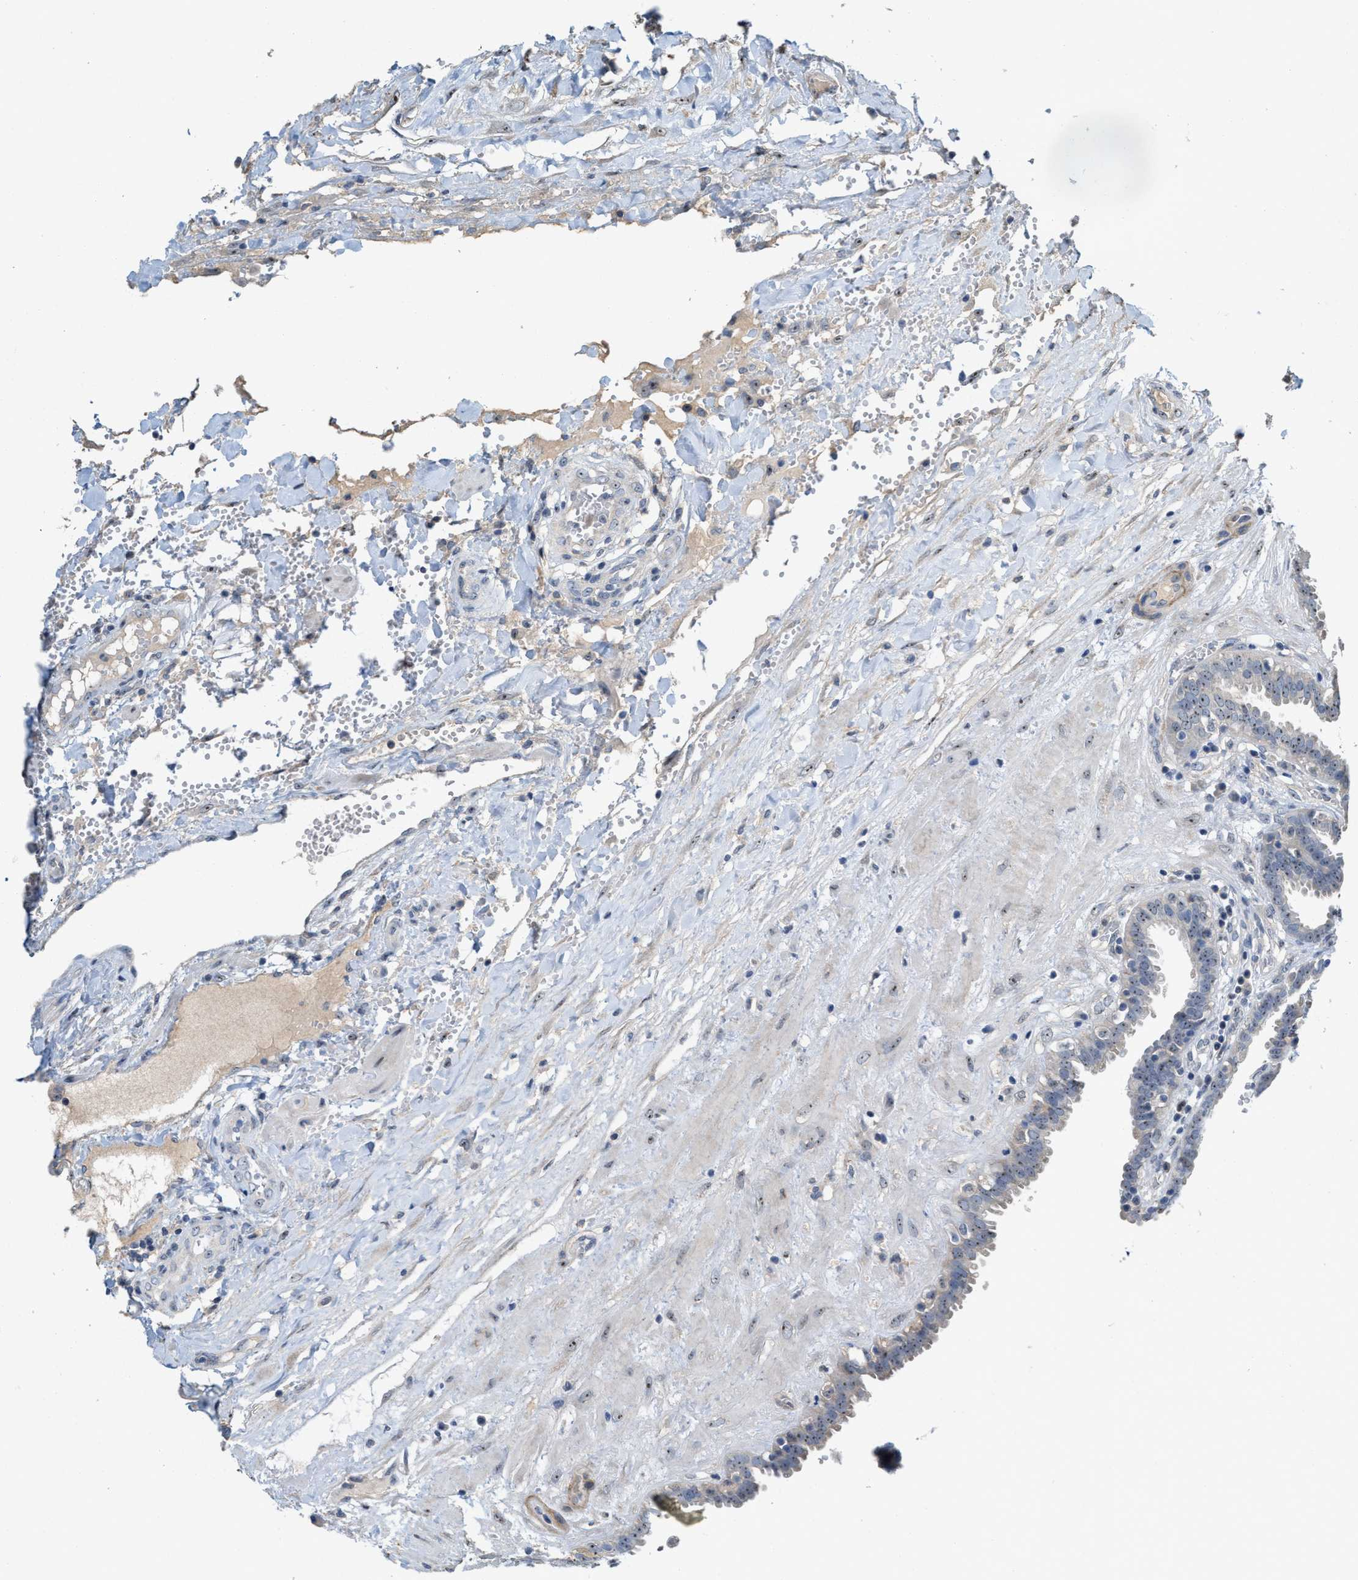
{"staining": {"intensity": "weak", "quantity": "<25%", "location": "nuclear"}, "tissue": "fallopian tube", "cell_type": "Glandular cells", "image_type": "normal", "snomed": [{"axis": "morphology", "description": "Normal tissue, NOS"}, {"axis": "topography", "description": "Fallopian tube"}, {"axis": "topography", "description": "Placenta"}], "caption": "Immunohistochemistry of benign fallopian tube shows no expression in glandular cells. (IHC, brightfield microscopy, high magnification).", "gene": "ZNF783", "patient": {"sex": "female", "age": 32}}